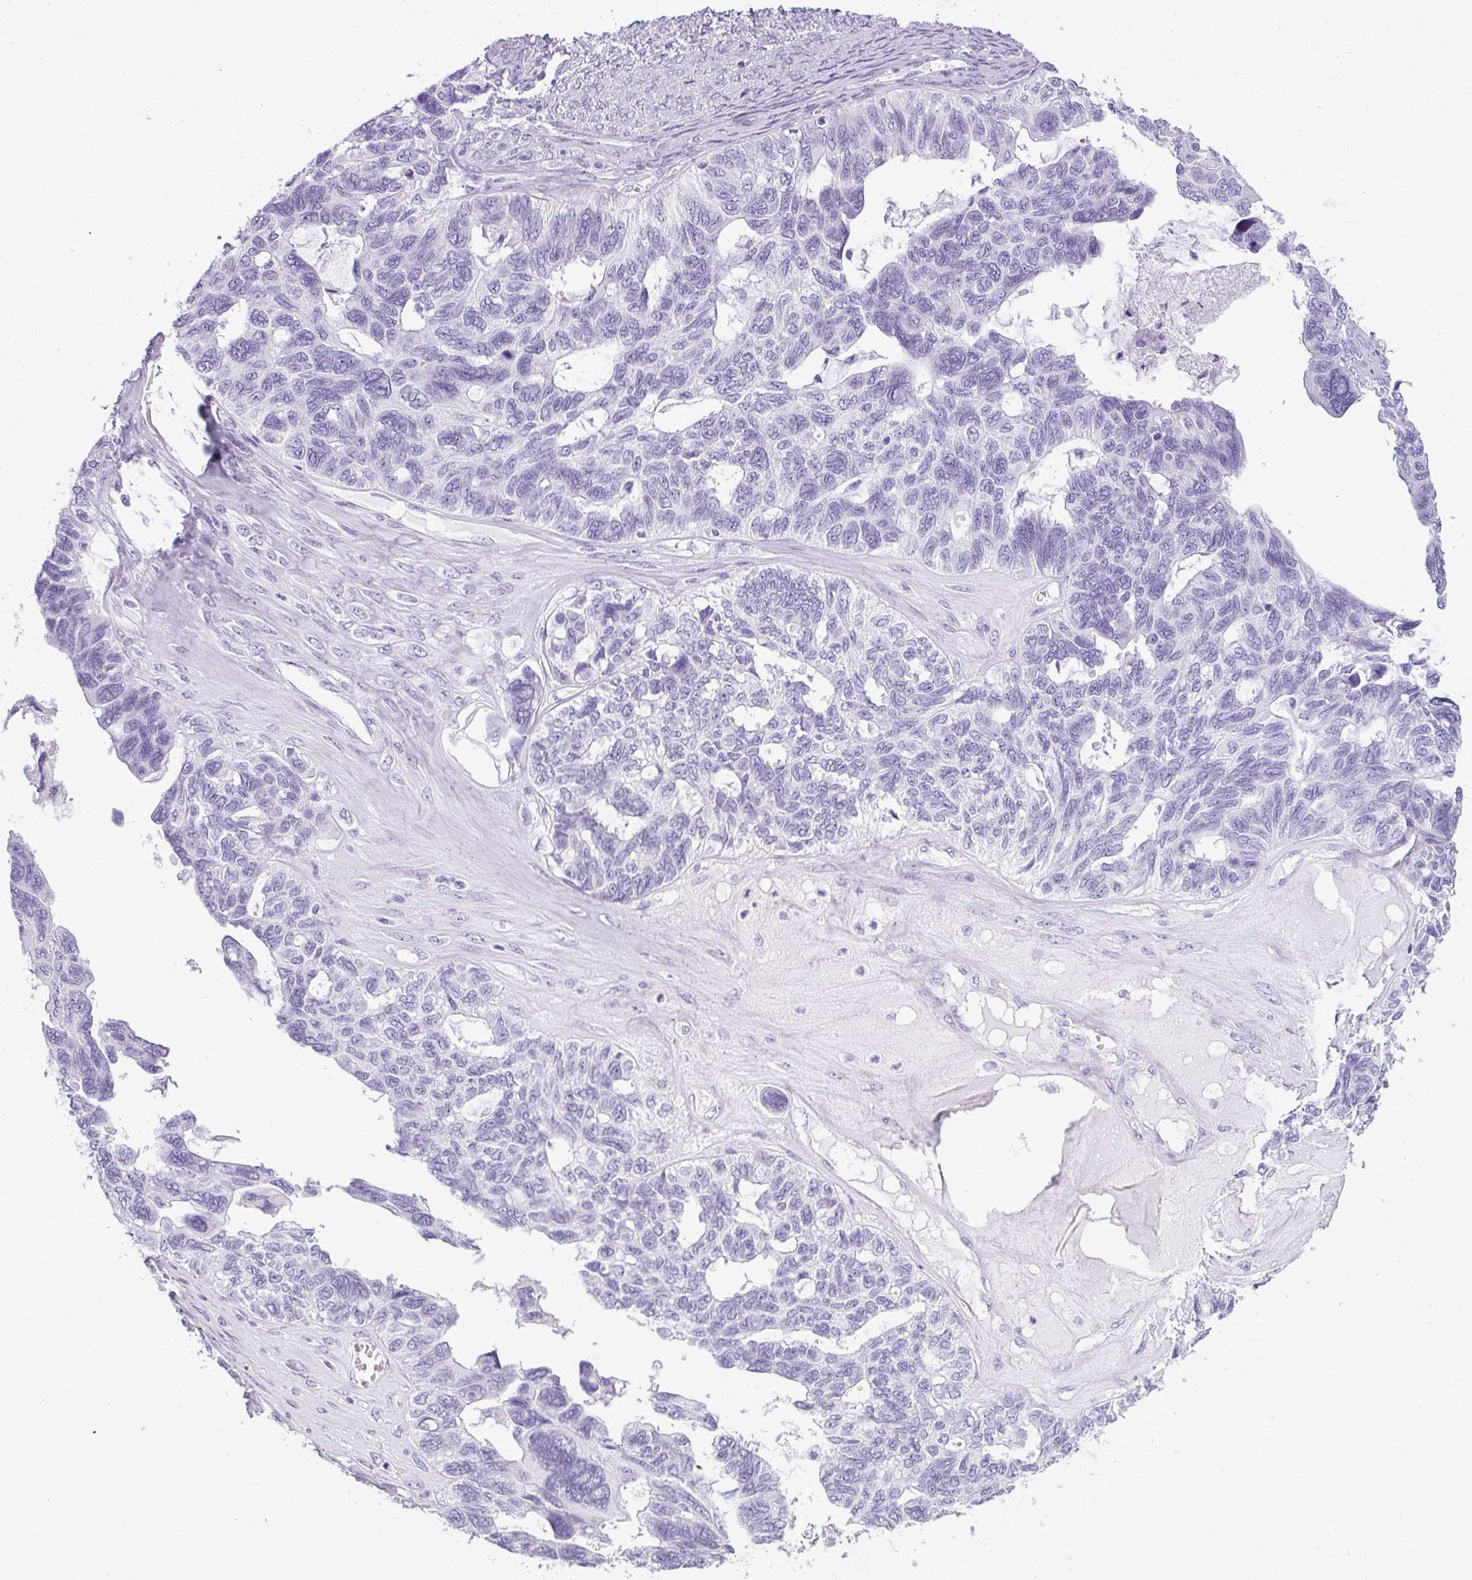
{"staining": {"intensity": "negative", "quantity": "none", "location": "none"}, "tissue": "ovarian cancer", "cell_type": "Tumor cells", "image_type": "cancer", "snomed": [{"axis": "morphology", "description": "Cystadenocarcinoma, serous, NOS"}, {"axis": "topography", "description": "Ovary"}], "caption": "A high-resolution histopathology image shows IHC staining of ovarian cancer, which exhibits no significant expression in tumor cells.", "gene": "RBMY1F", "patient": {"sex": "female", "age": 79}}